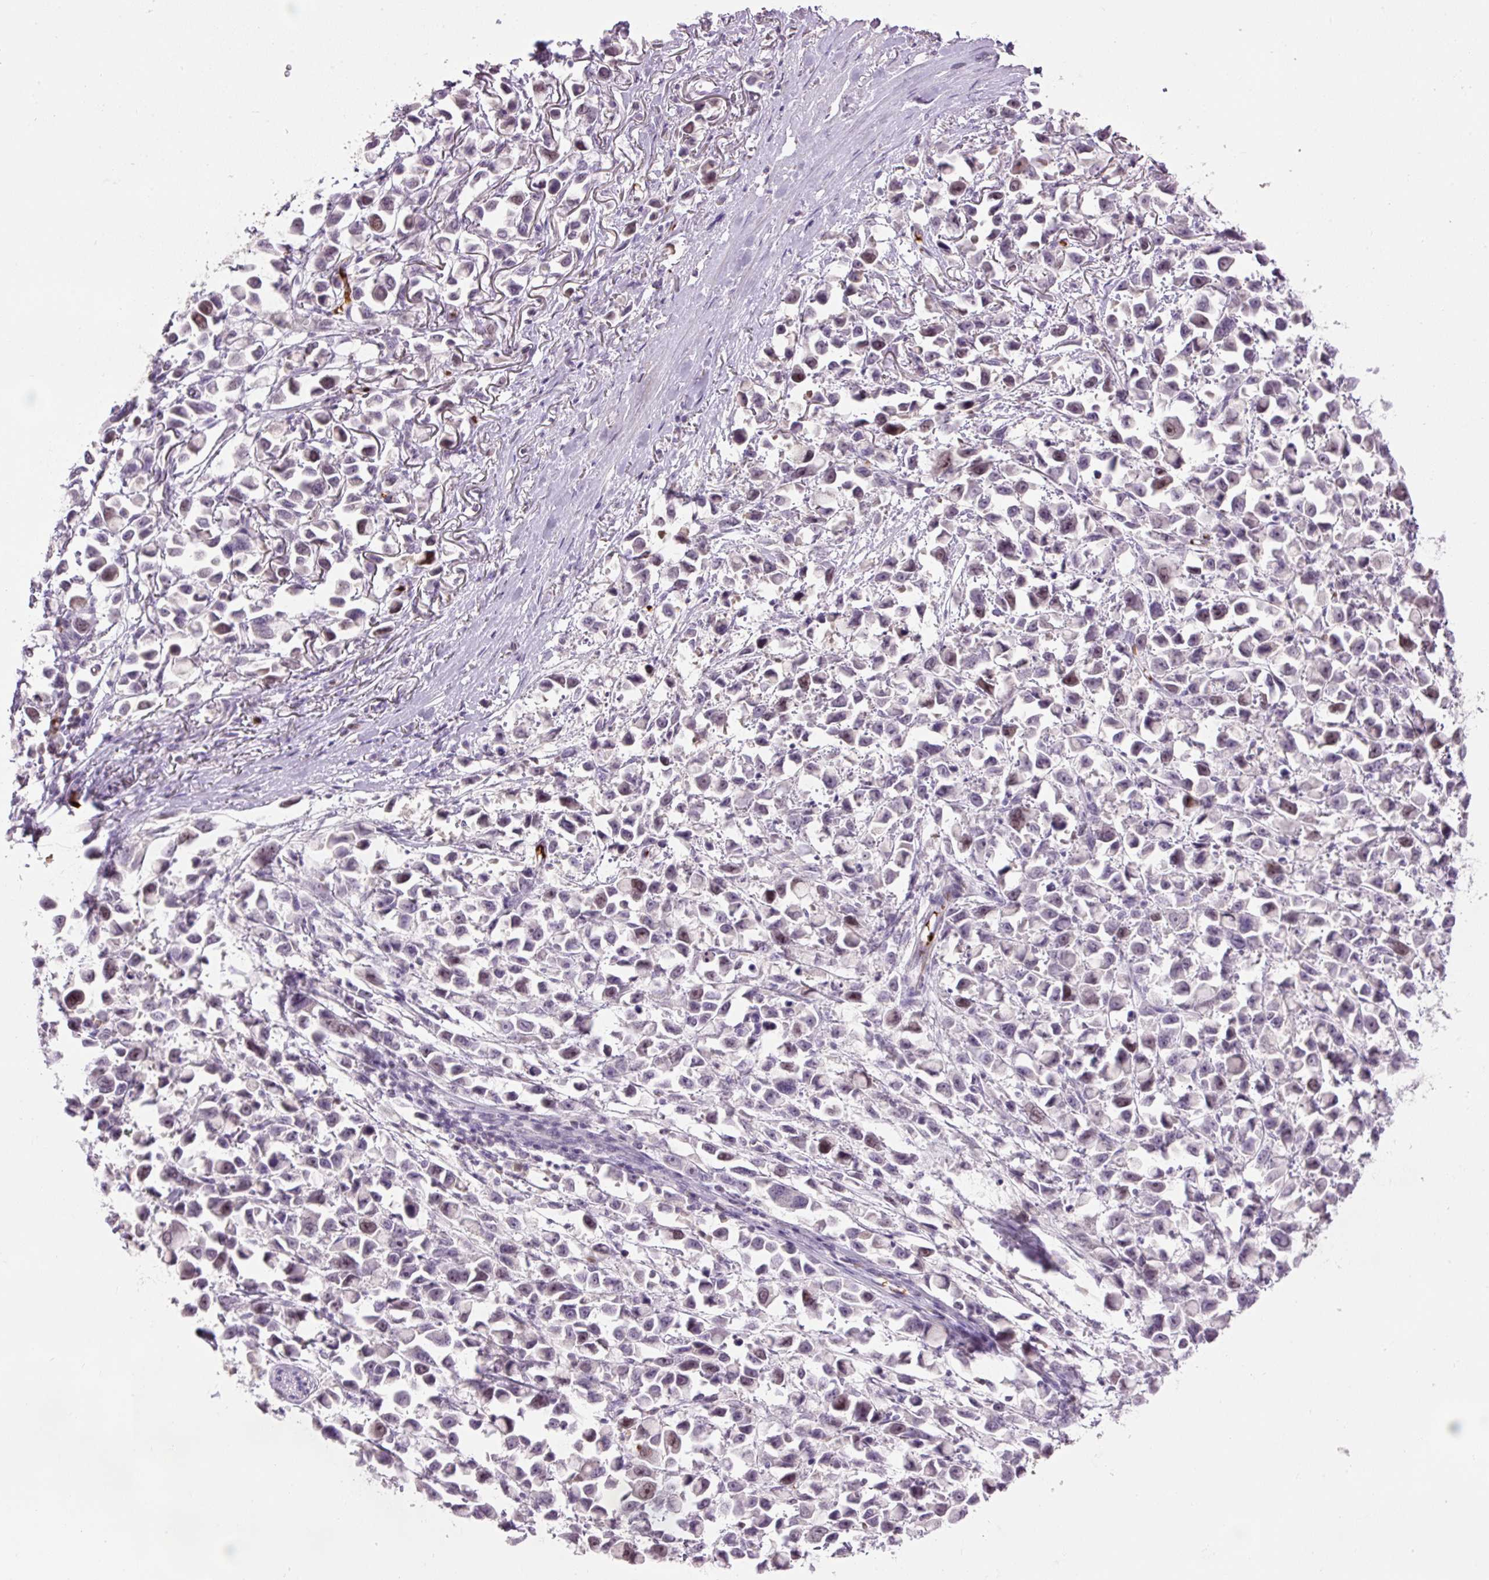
{"staining": {"intensity": "moderate", "quantity": "<25%", "location": "nuclear"}, "tissue": "stomach cancer", "cell_type": "Tumor cells", "image_type": "cancer", "snomed": [{"axis": "morphology", "description": "Adenocarcinoma, NOS"}, {"axis": "topography", "description": "Stomach"}], "caption": "About <25% of tumor cells in human adenocarcinoma (stomach) show moderate nuclear protein staining as visualized by brown immunohistochemical staining.", "gene": "LY6G6D", "patient": {"sex": "female", "age": 81}}